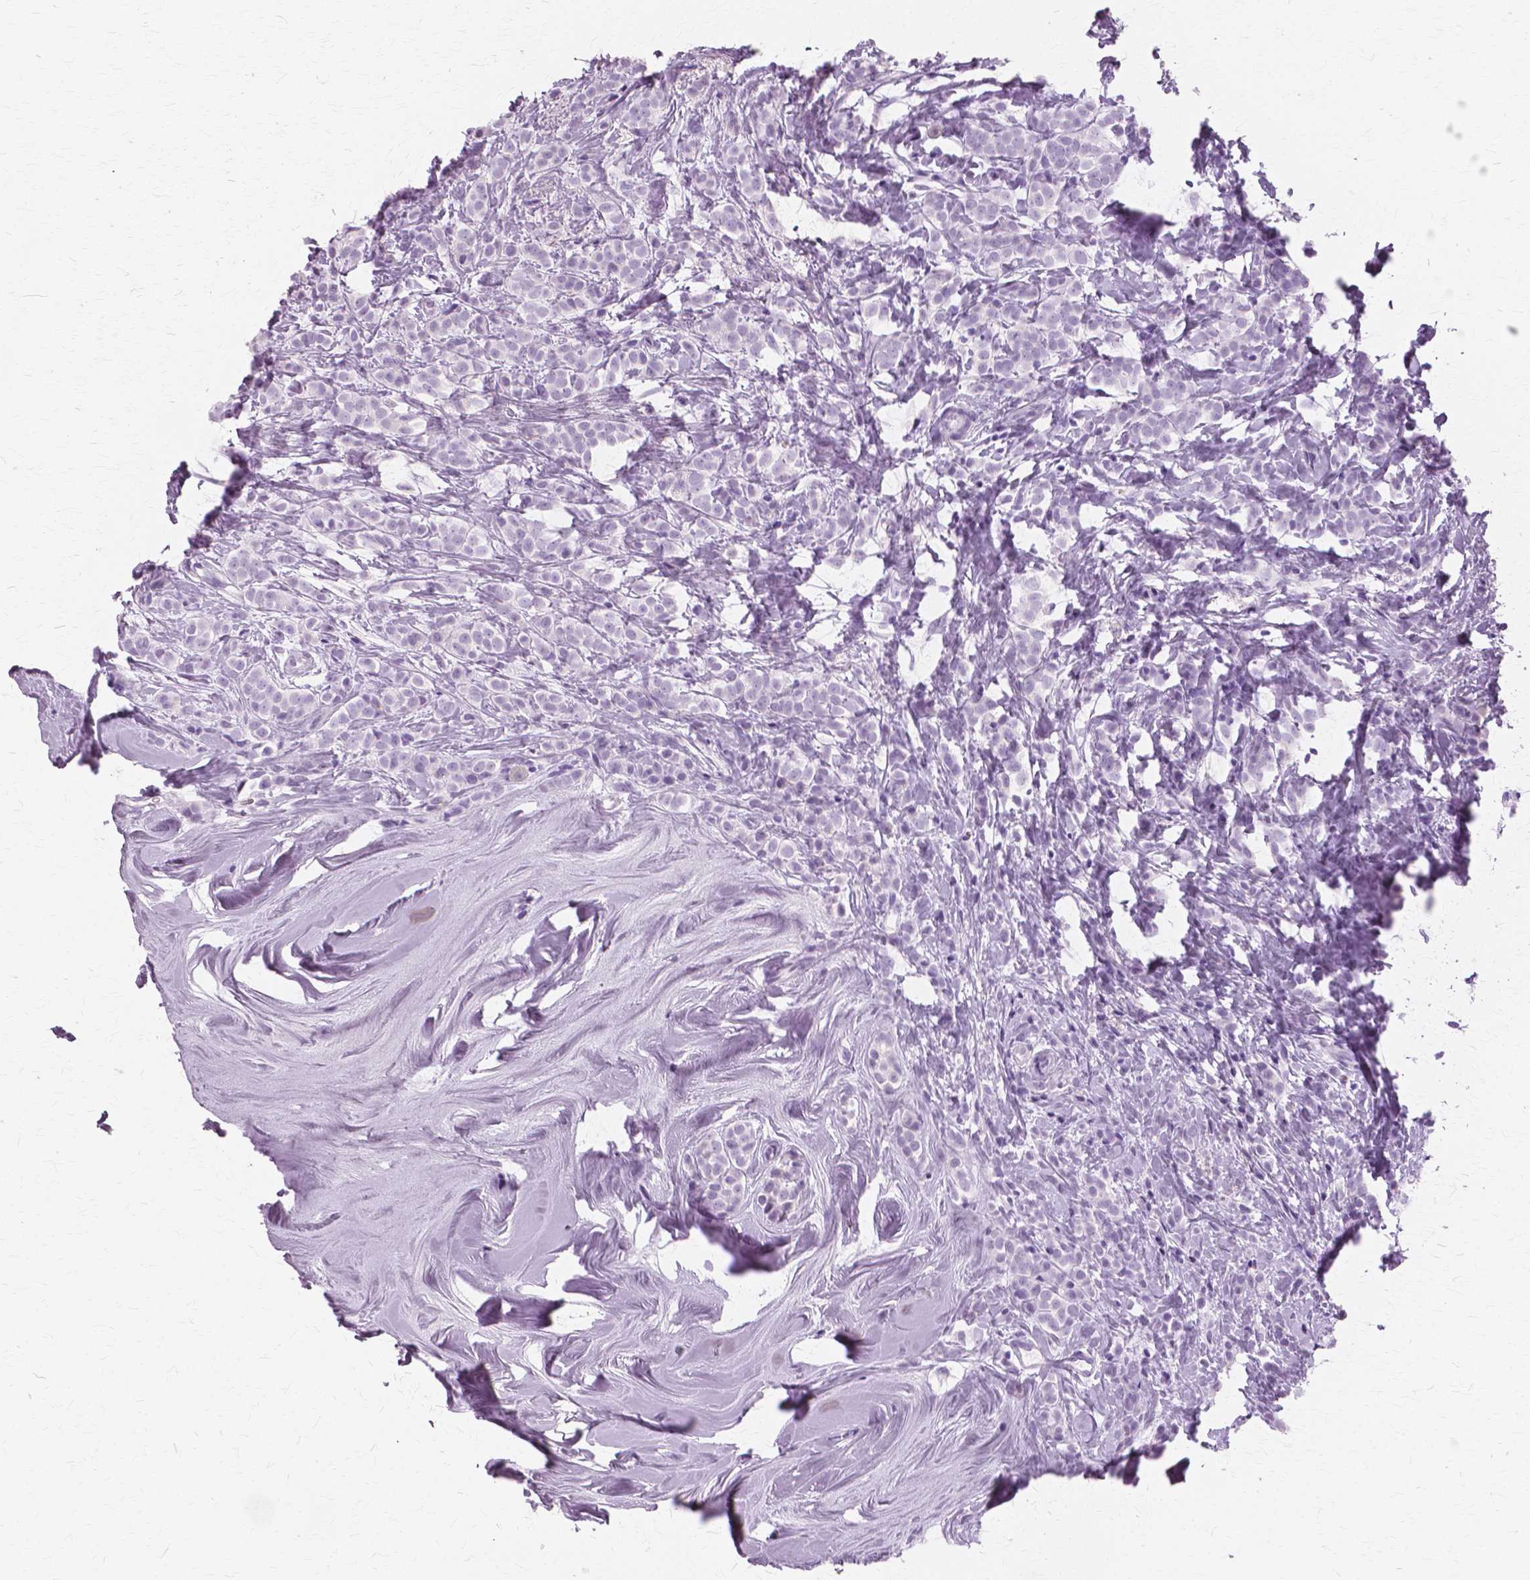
{"staining": {"intensity": "negative", "quantity": "none", "location": "none"}, "tissue": "breast cancer", "cell_type": "Tumor cells", "image_type": "cancer", "snomed": [{"axis": "morphology", "description": "Lobular carcinoma"}, {"axis": "topography", "description": "Breast"}], "caption": "This is an IHC histopathology image of human breast lobular carcinoma. There is no expression in tumor cells.", "gene": "SFTPD", "patient": {"sex": "female", "age": 49}}